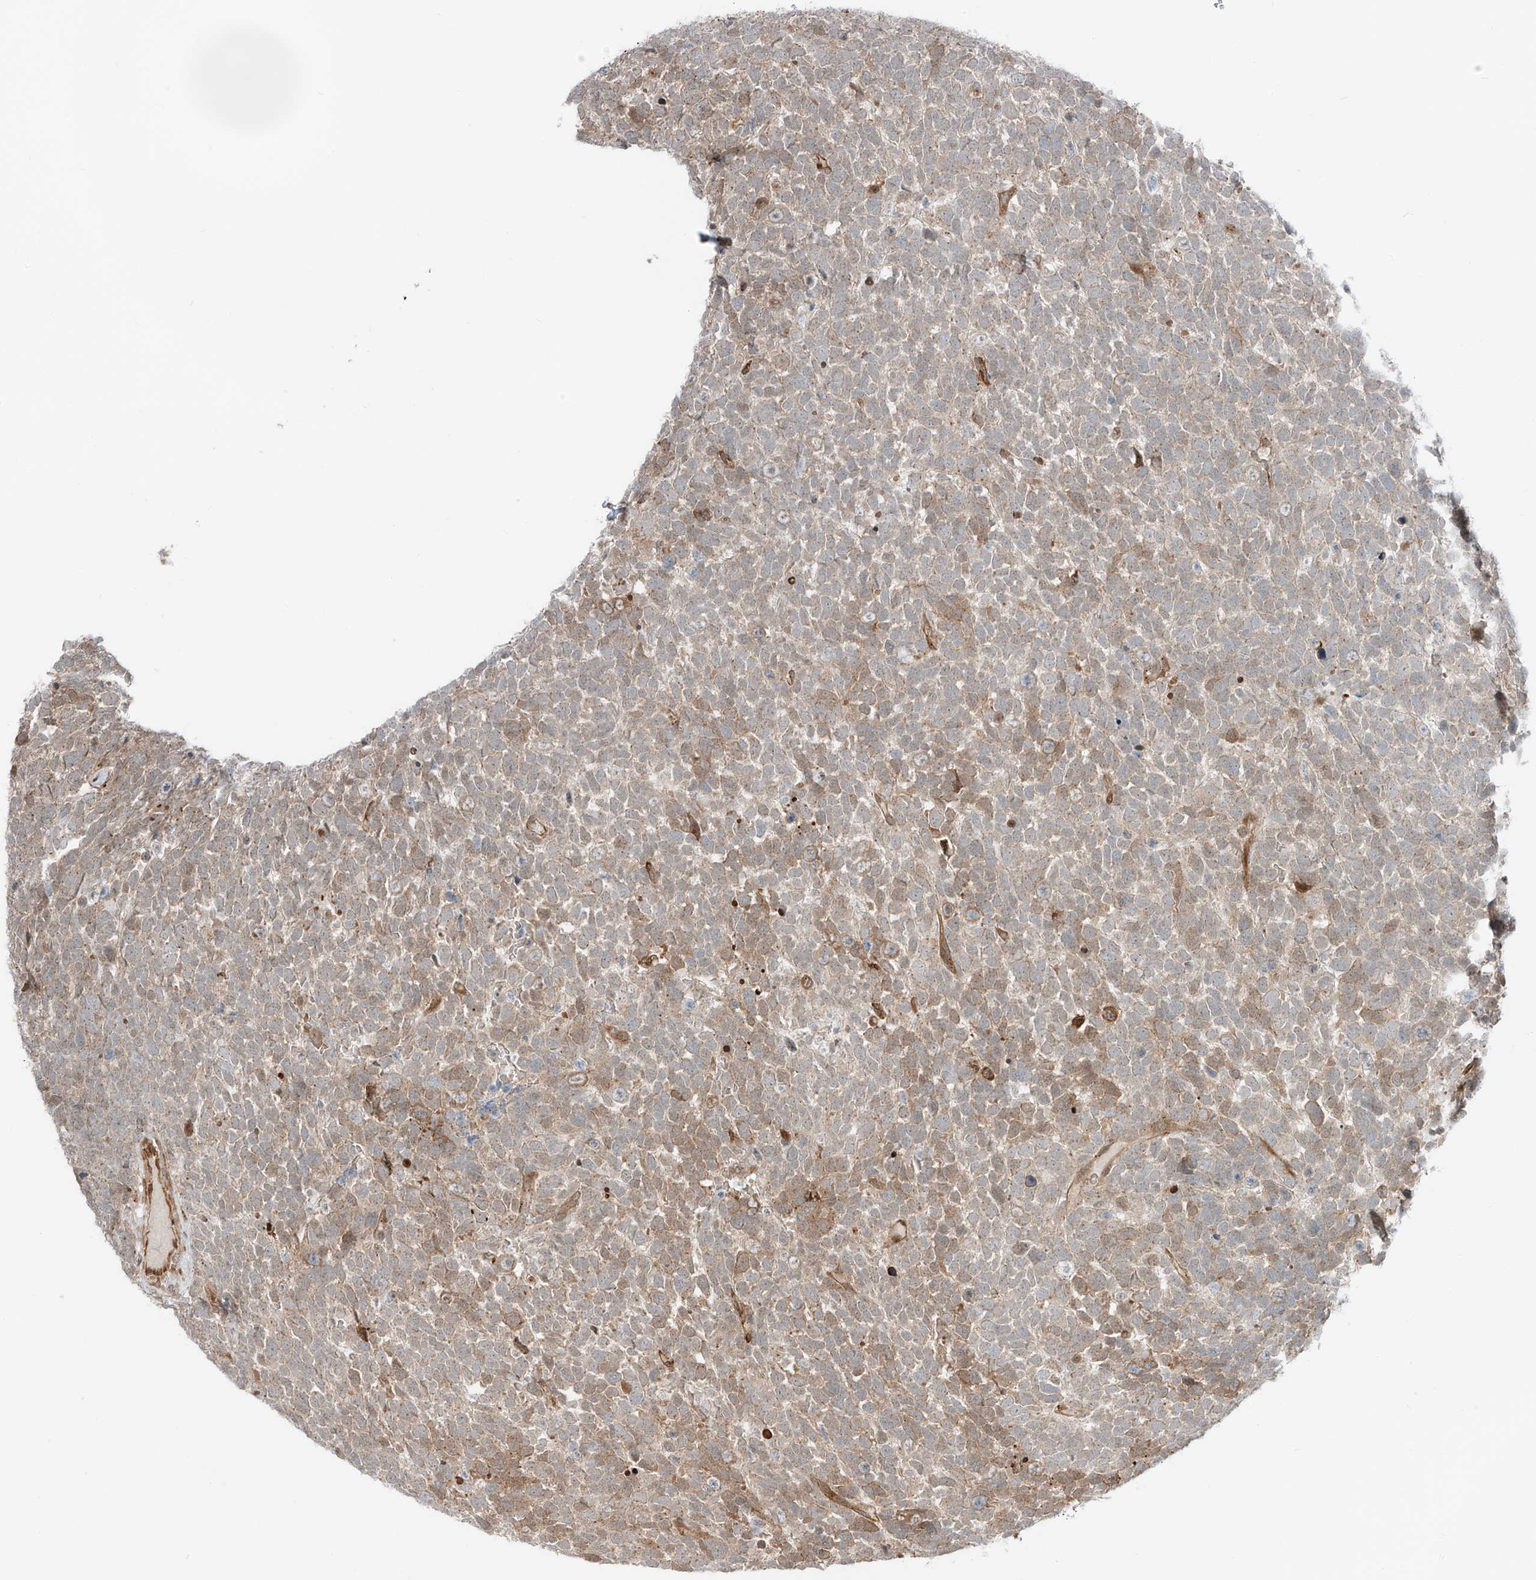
{"staining": {"intensity": "weak", "quantity": "<25%", "location": "cytoplasmic/membranous"}, "tissue": "urothelial cancer", "cell_type": "Tumor cells", "image_type": "cancer", "snomed": [{"axis": "morphology", "description": "Urothelial carcinoma, High grade"}, {"axis": "topography", "description": "Urinary bladder"}], "caption": "Protein analysis of high-grade urothelial carcinoma demonstrates no significant staining in tumor cells.", "gene": "USP48", "patient": {"sex": "female", "age": 82}}